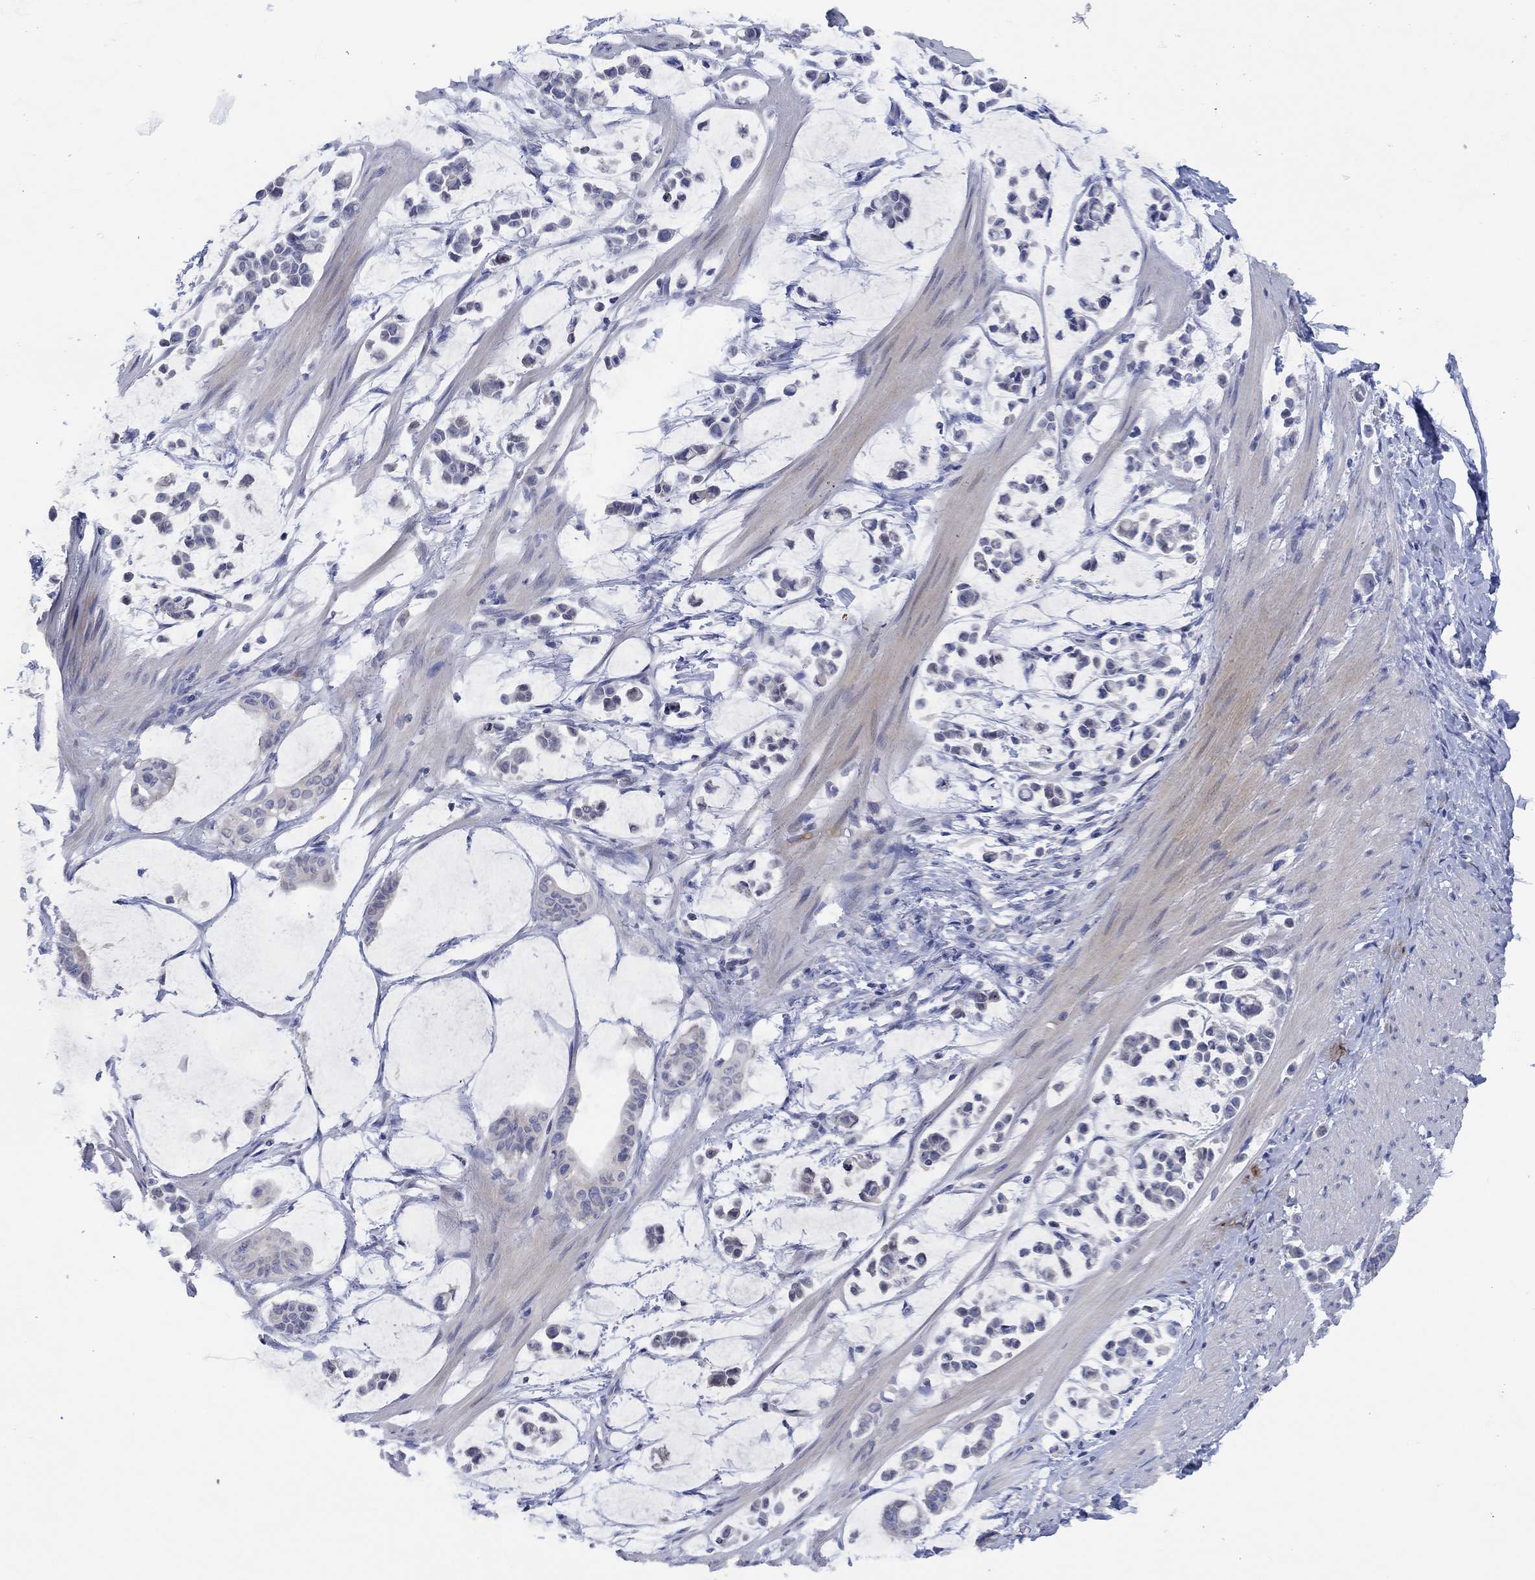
{"staining": {"intensity": "negative", "quantity": "none", "location": "none"}, "tissue": "stomach cancer", "cell_type": "Tumor cells", "image_type": "cancer", "snomed": [{"axis": "morphology", "description": "Adenocarcinoma, NOS"}, {"axis": "topography", "description": "Stomach"}], "caption": "There is no significant staining in tumor cells of adenocarcinoma (stomach).", "gene": "DLK1", "patient": {"sex": "male", "age": 82}}